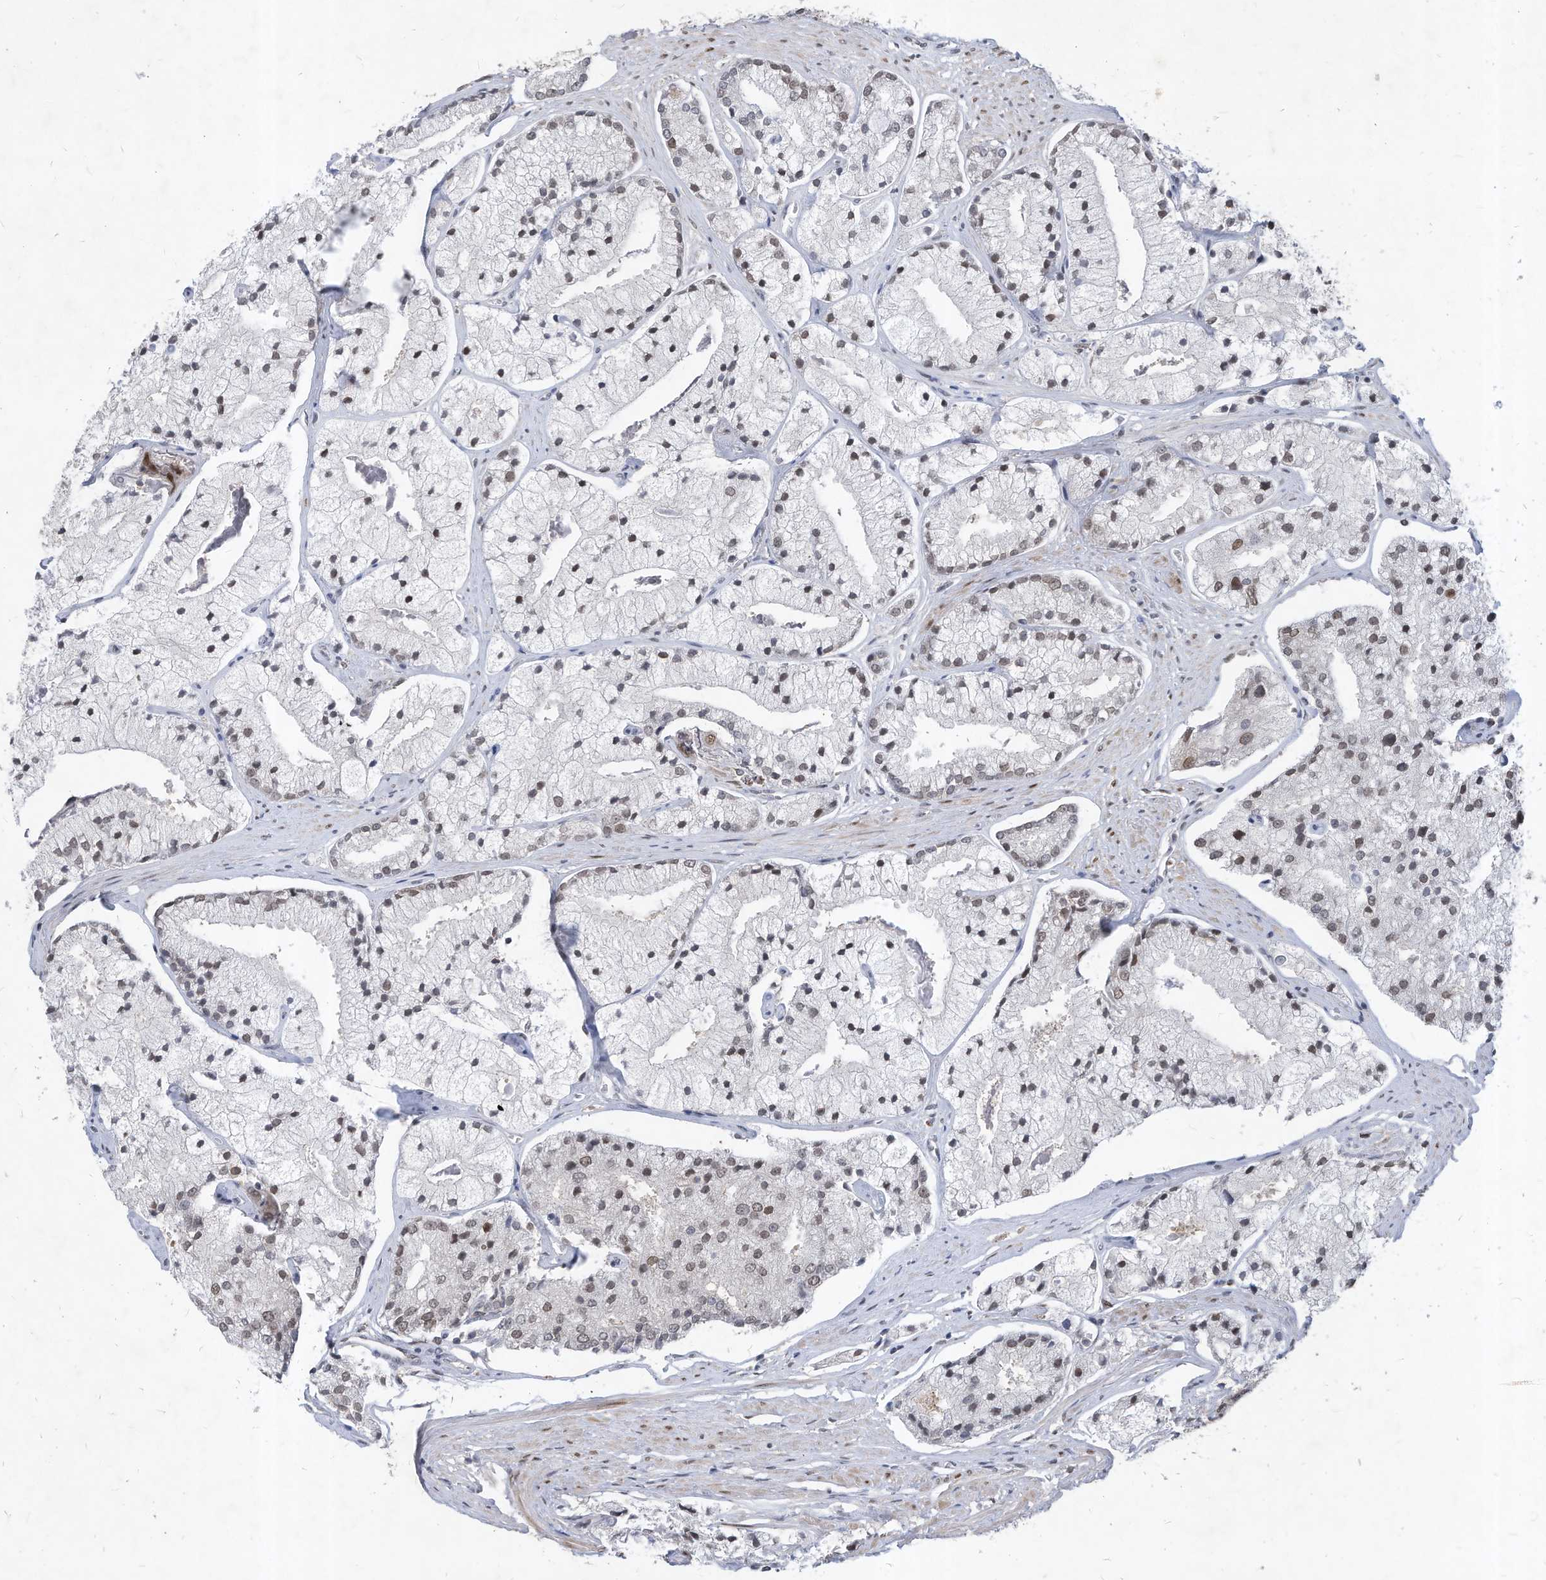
{"staining": {"intensity": "weak", "quantity": "25%-75%", "location": "nuclear"}, "tissue": "prostate cancer", "cell_type": "Tumor cells", "image_type": "cancer", "snomed": [{"axis": "morphology", "description": "Adenocarcinoma, High grade"}, {"axis": "topography", "description": "Prostate"}], "caption": "Immunohistochemistry (IHC) of human prostate adenocarcinoma (high-grade) demonstrates low levels of weak nuclear positivity in about 25%-75% of tumor cells.", "gene": "KPNB1", "patient": {"sex": "male", "age": 50}}